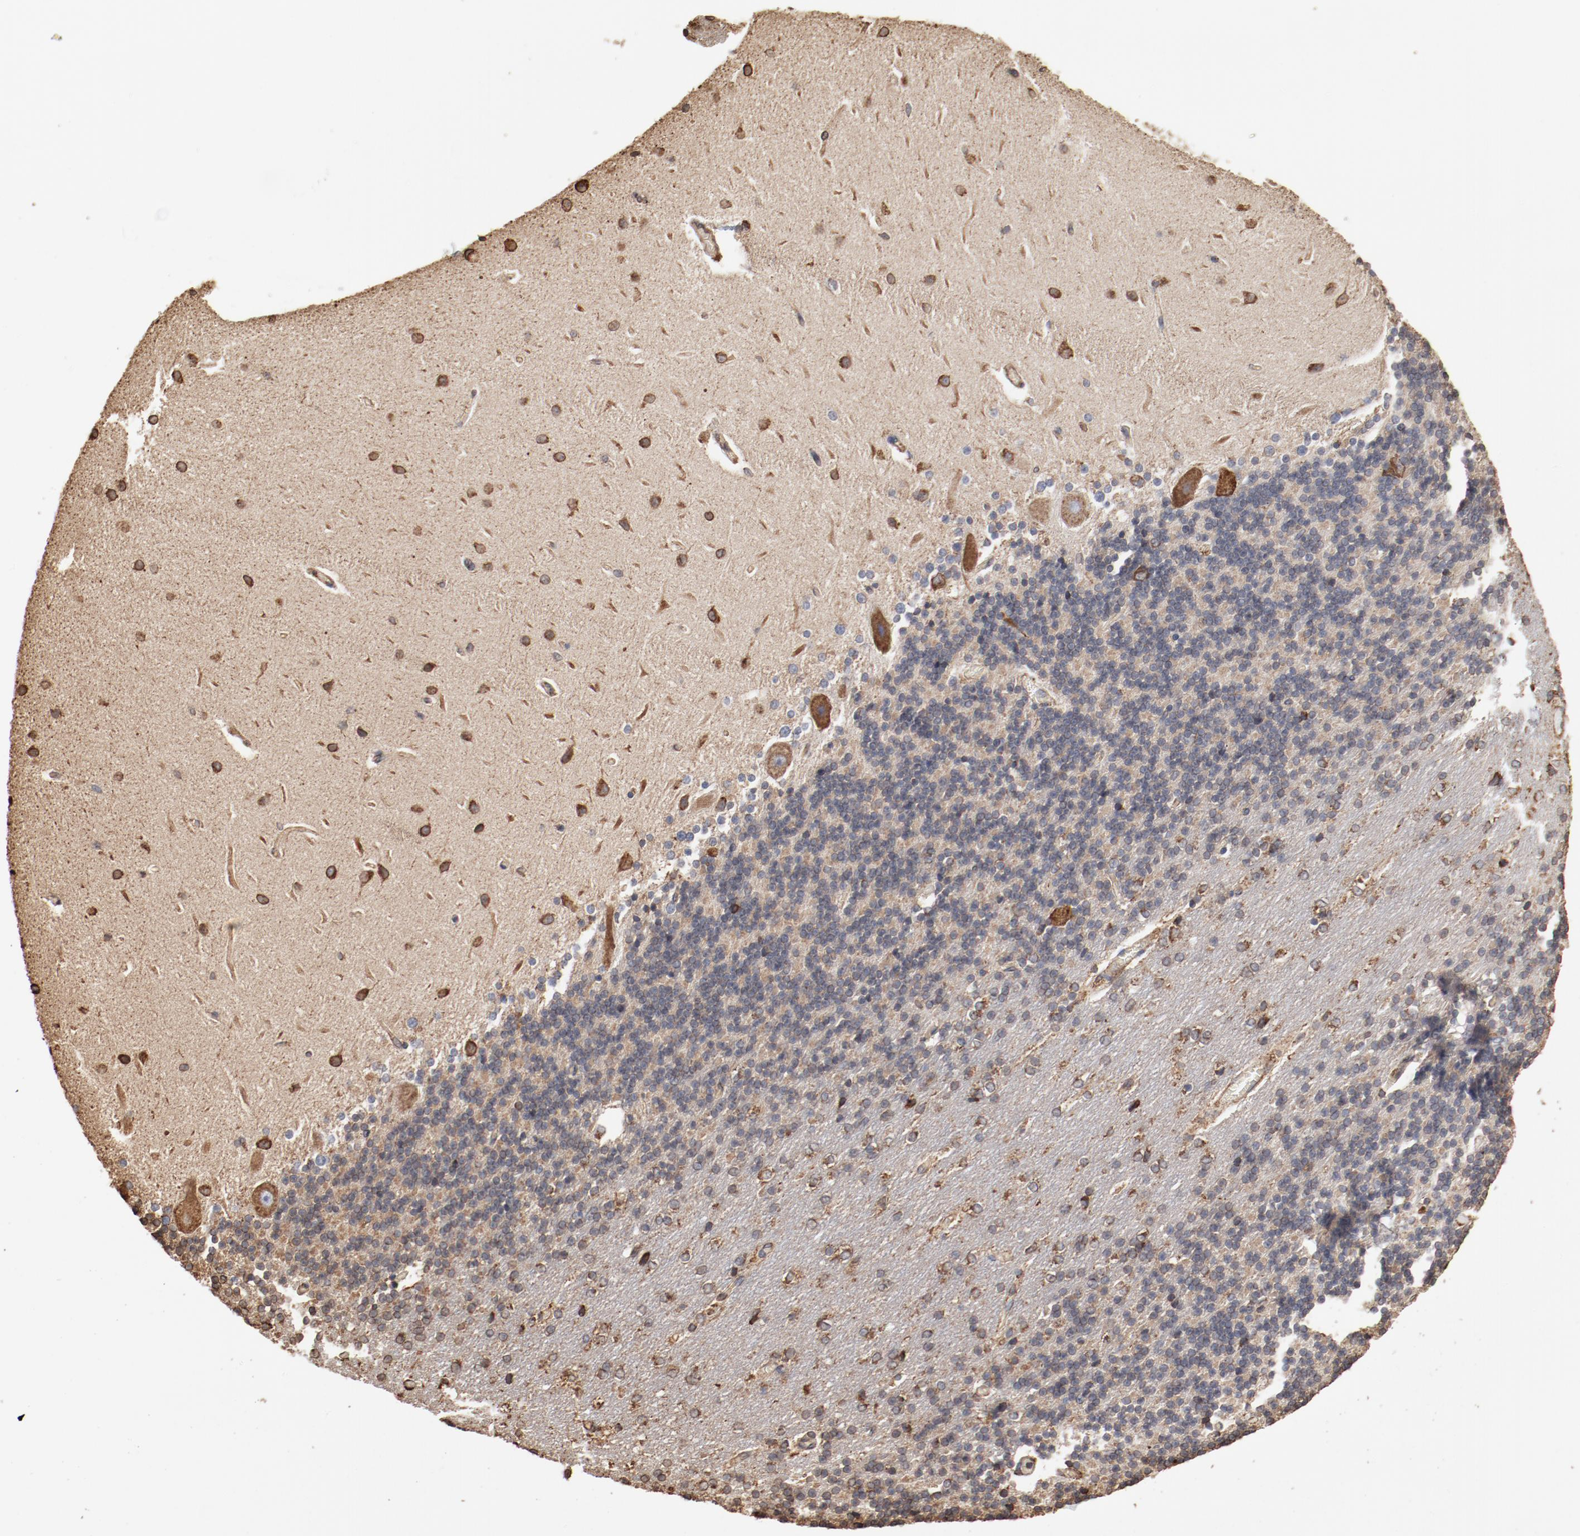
{"staining": {"intensity": "moderate", "quantity": "<25%", "location": "cytoplasmic/membranous"}, "tissue": "cerebellum", "cell_type": "Cells in granular layer", "image_type": "normal", "snomed": [{"axis": "morphology", "description": "Normal tissue, NOS"}, {"axis": "topography", "description": "Cerebellum"}], "caption": "Moderate cytoplasmic/membranous positivity is present in approximately <25% of cells in granular layer in normal cerebellum.", "gene": "PDIA3", "patient": {"sex": "female", "age": 54}}